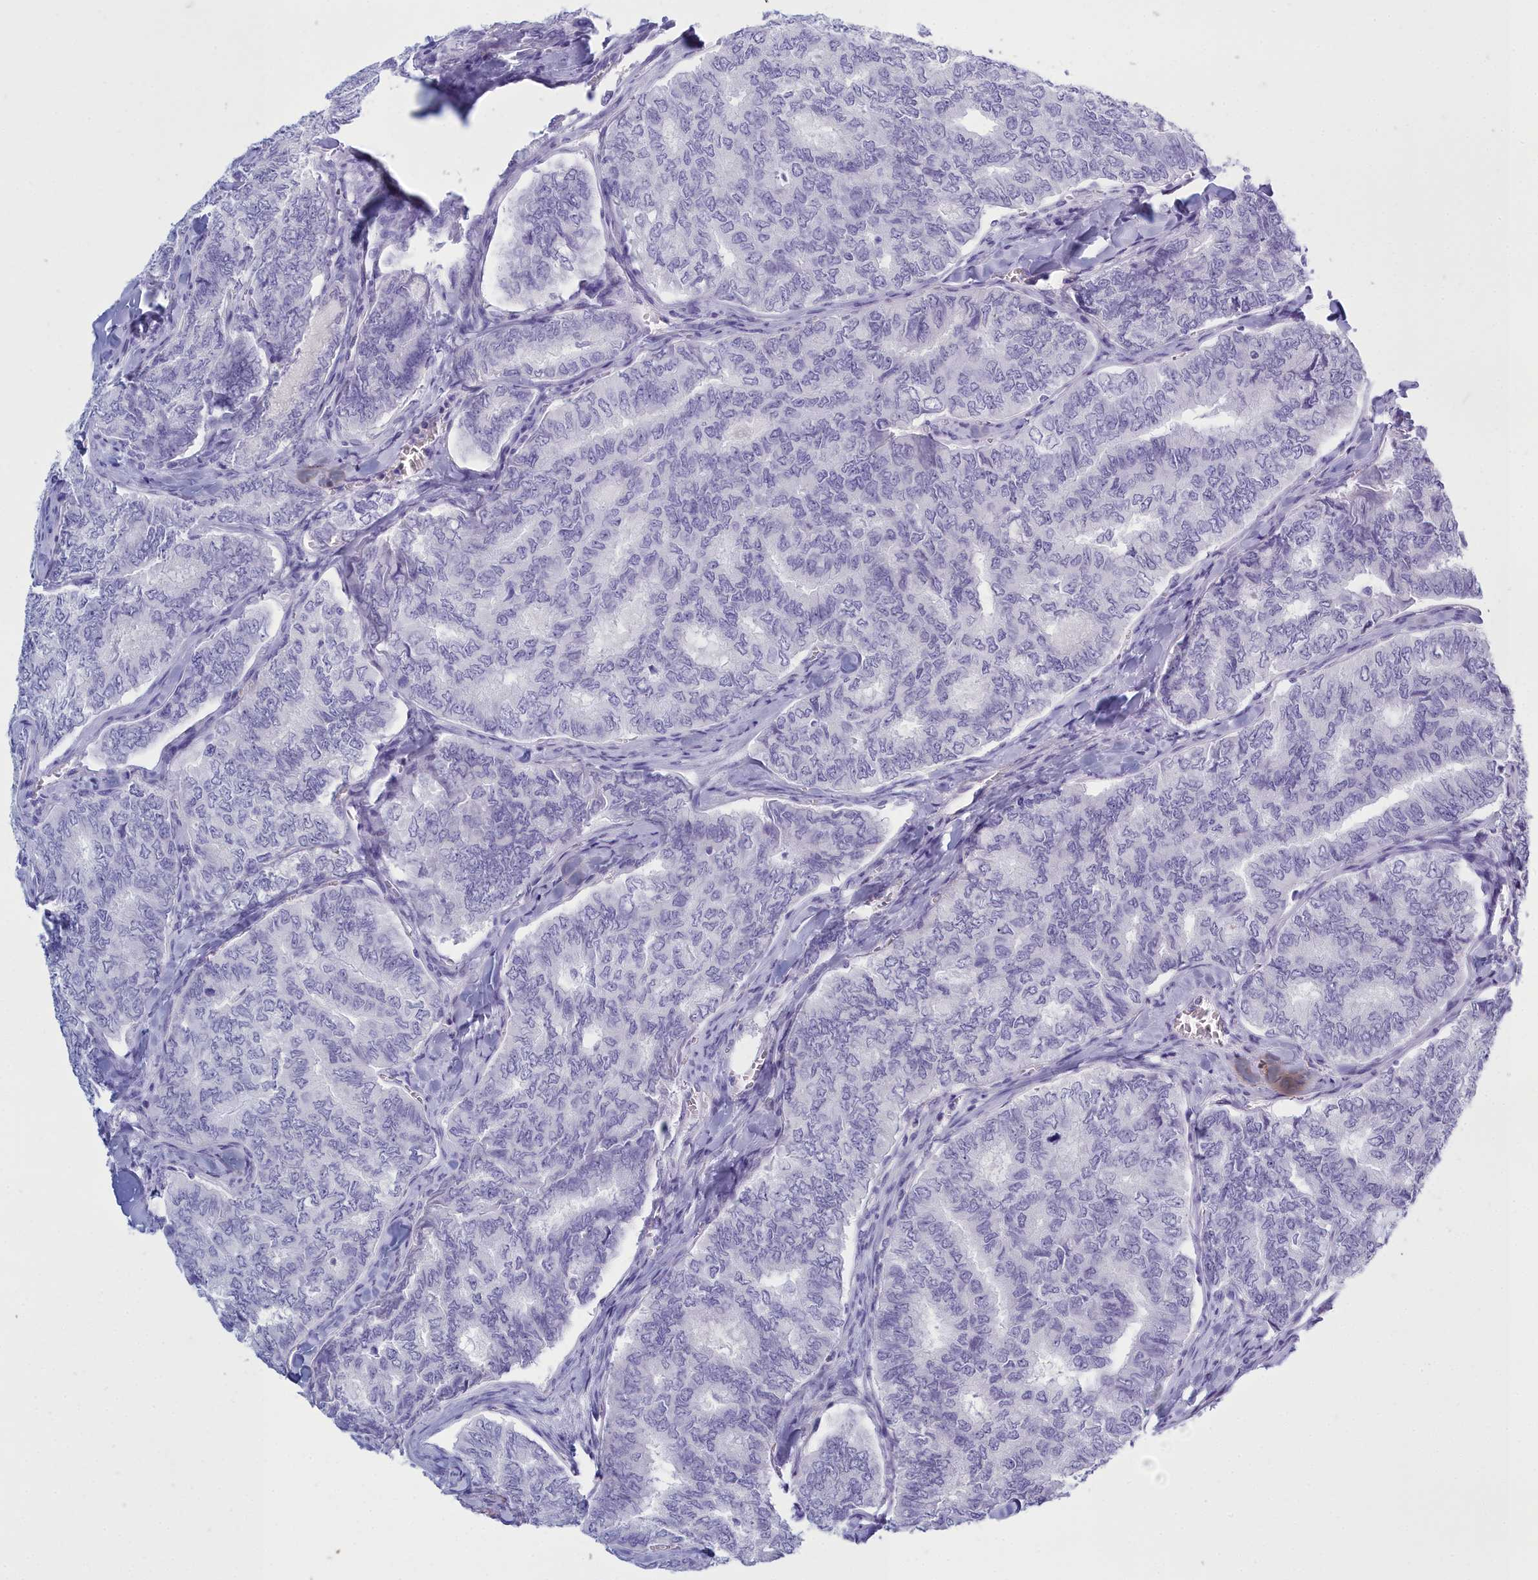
{"staining": {"intensity": "negative", "quantity": "none", "location": "none"}, "tissue": "thyroid cancer", "cell_type": "Tumor cells", "image_type": "cancer", "snomed": [{"axis": "morphology", "description": "Papillary adenocarcinoma, NOS"}, {"axis": "topography", "description": "Thyroid gland"}], "caption": "IHC photomicrograph of neoplastic tissue: human thyroid cancer stained with DAB (3,3'-diaminobenzidine) reveals no significant protein expression in tumor cells.", "gene": "TMEM97", "patient": {"sex": "female", "age": 35}}